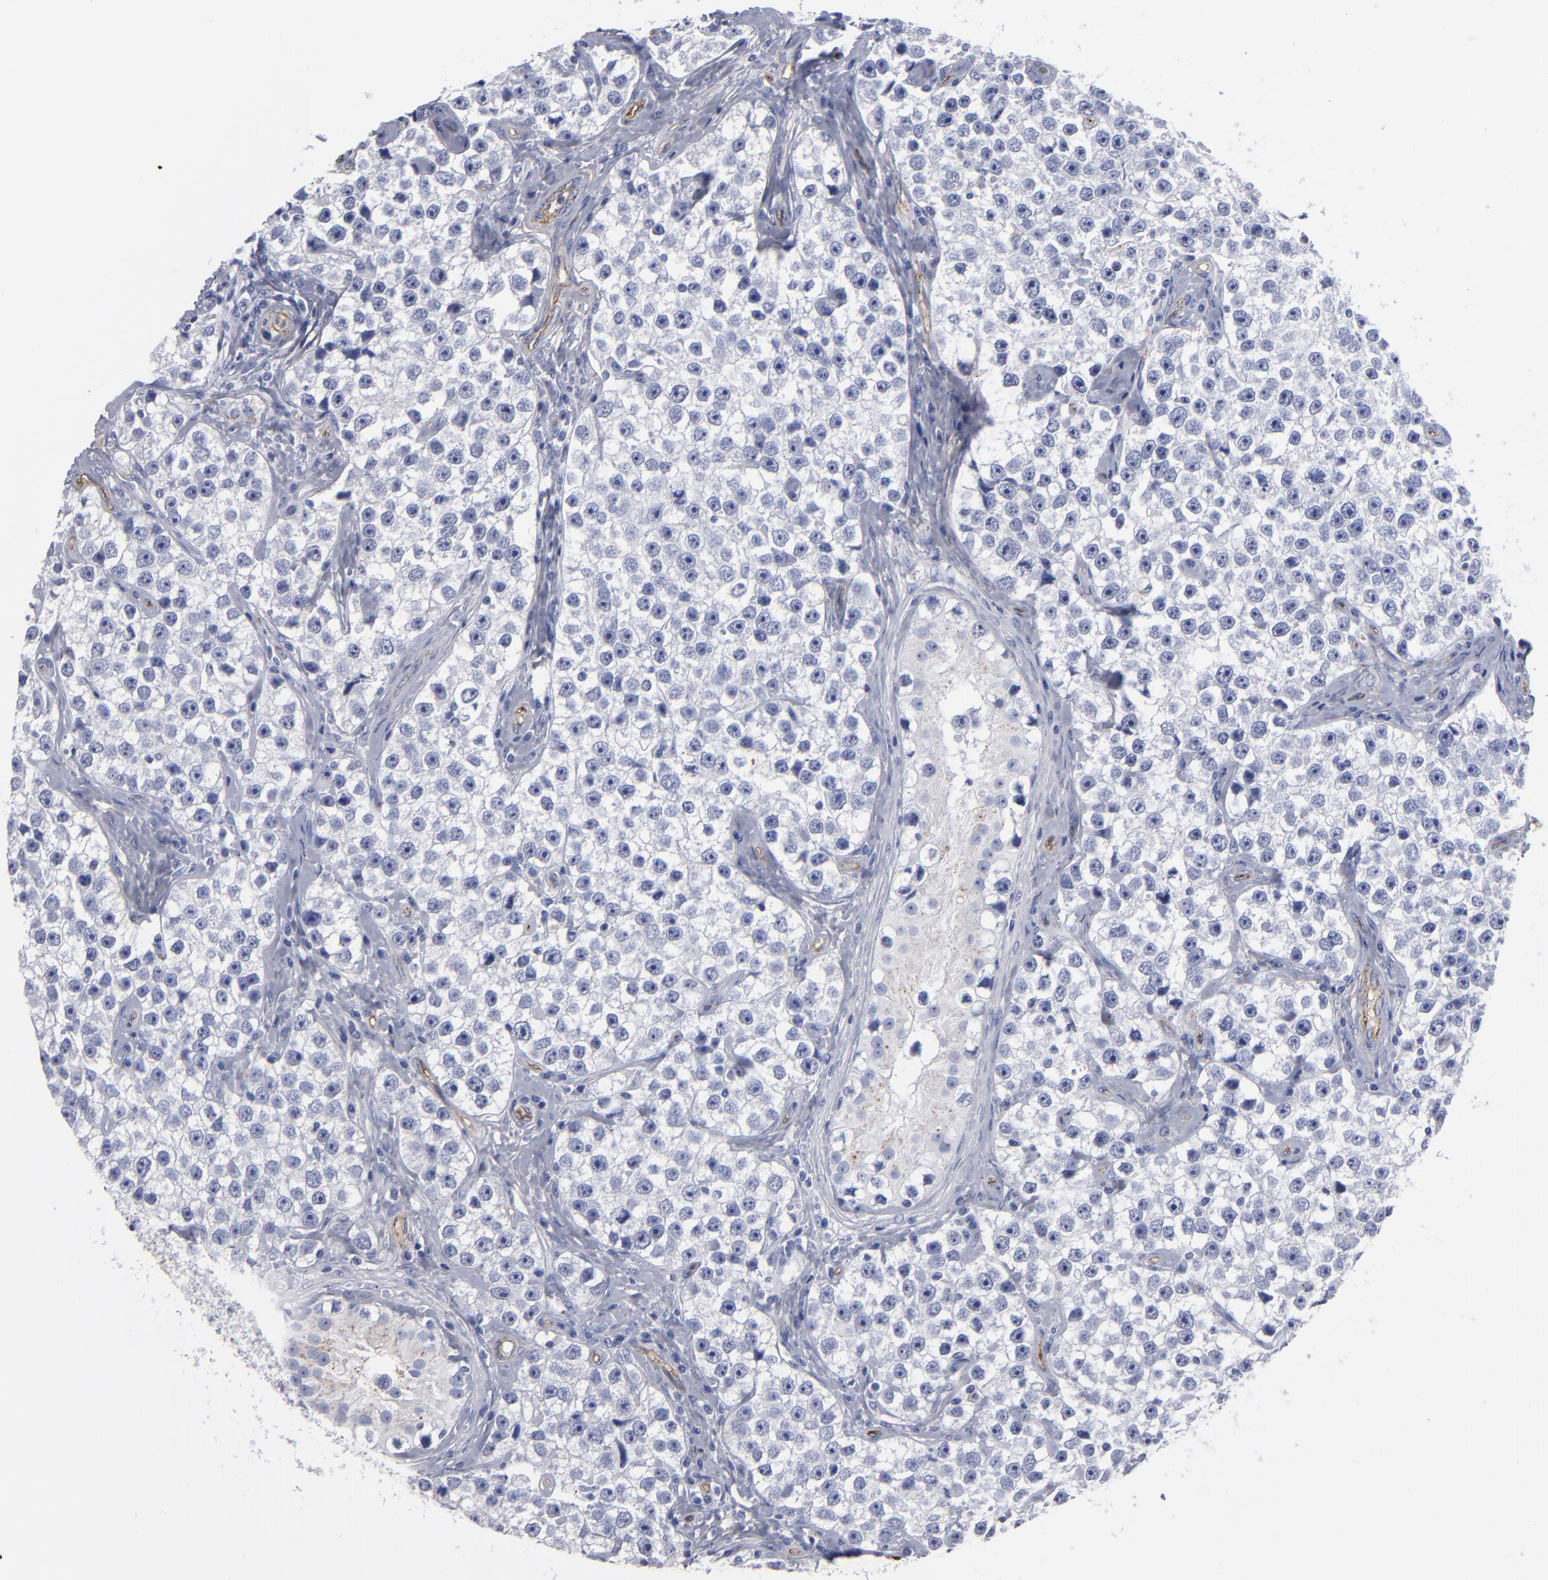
{"staining": {"intensity": "negative", "quantity": "none", "location": "none"}, "tissue": "testis cancer", "cell_type": "Tumor cells", "image_type": "cancer", "snomed": [{"axis": "morphology", "description": "Seminoma, NOS"}, {"axis": "topography", "description": "Testis"}], "caption": "The immunohistochemistry (IHC) micrograph has no significant expression in tumor cells of testis cancer (seminoma) tissue.", "gene": "TM4SF1", "patient": {"sex": "male", "age": 32}}